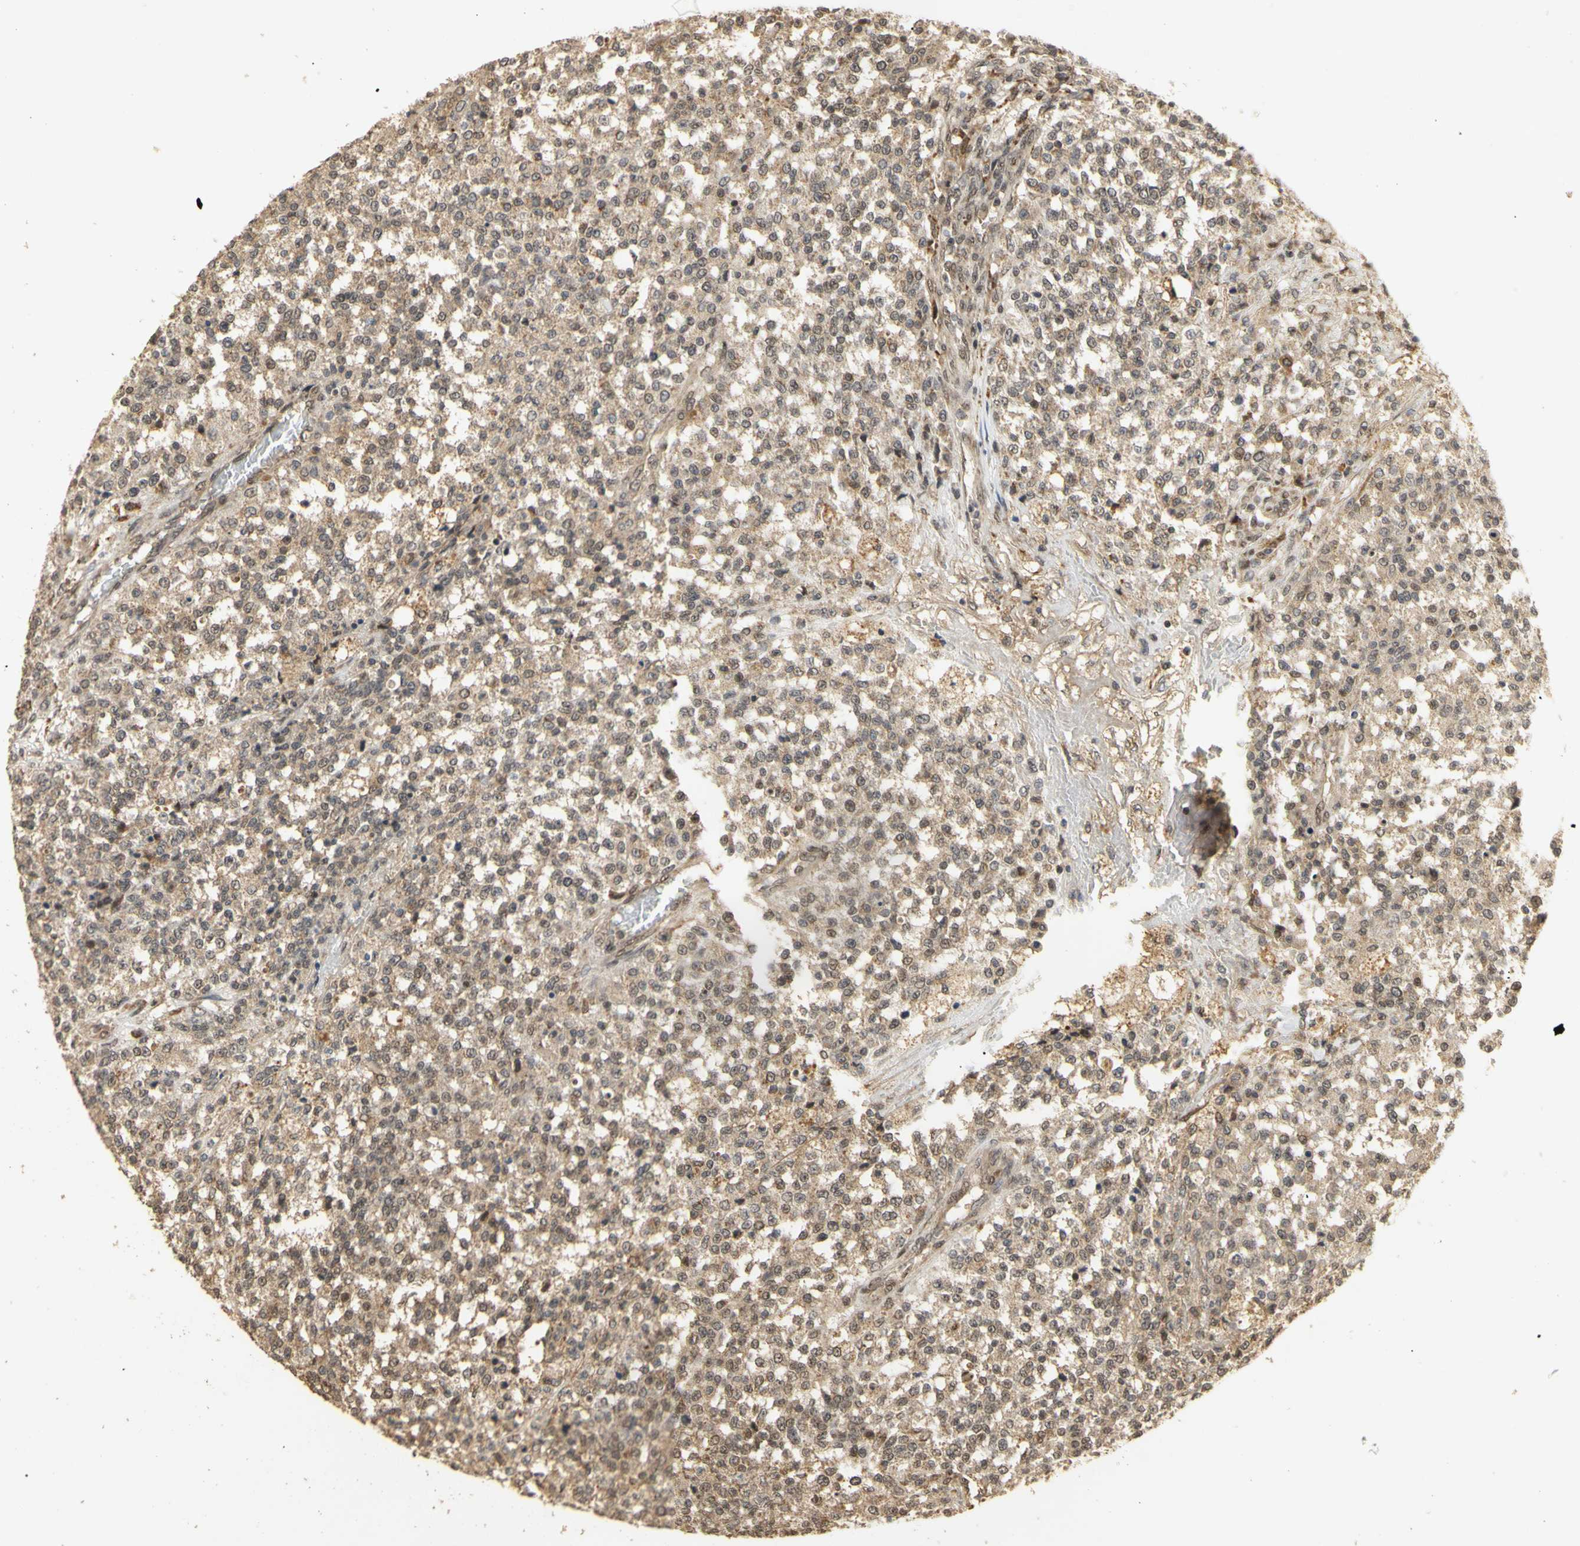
{"staining": {"intensity": "moderate", "quantity": ">75%", "location": "cytoplasmic/membranous"}, "tissue": "testis cancer", "cell_type": "Tumor cells", "image_type": "cancer", "snomed": [{"axis": "morphology", "description": "Seminoma, NOS"}, {"axis": "topography", "description": "Testis"}], "caption": "This histopathology image reveals testis cancer (seminoma) stained with immunohistochemistry (IHC) to label a protein in brown. The cytoplasmic/membranous of tumor cells show moderate positivity for the protein. Nuclei are counter-stained blue.", "gene": "GTF2E2", "patient": {"sex": "male", "age": 59}}